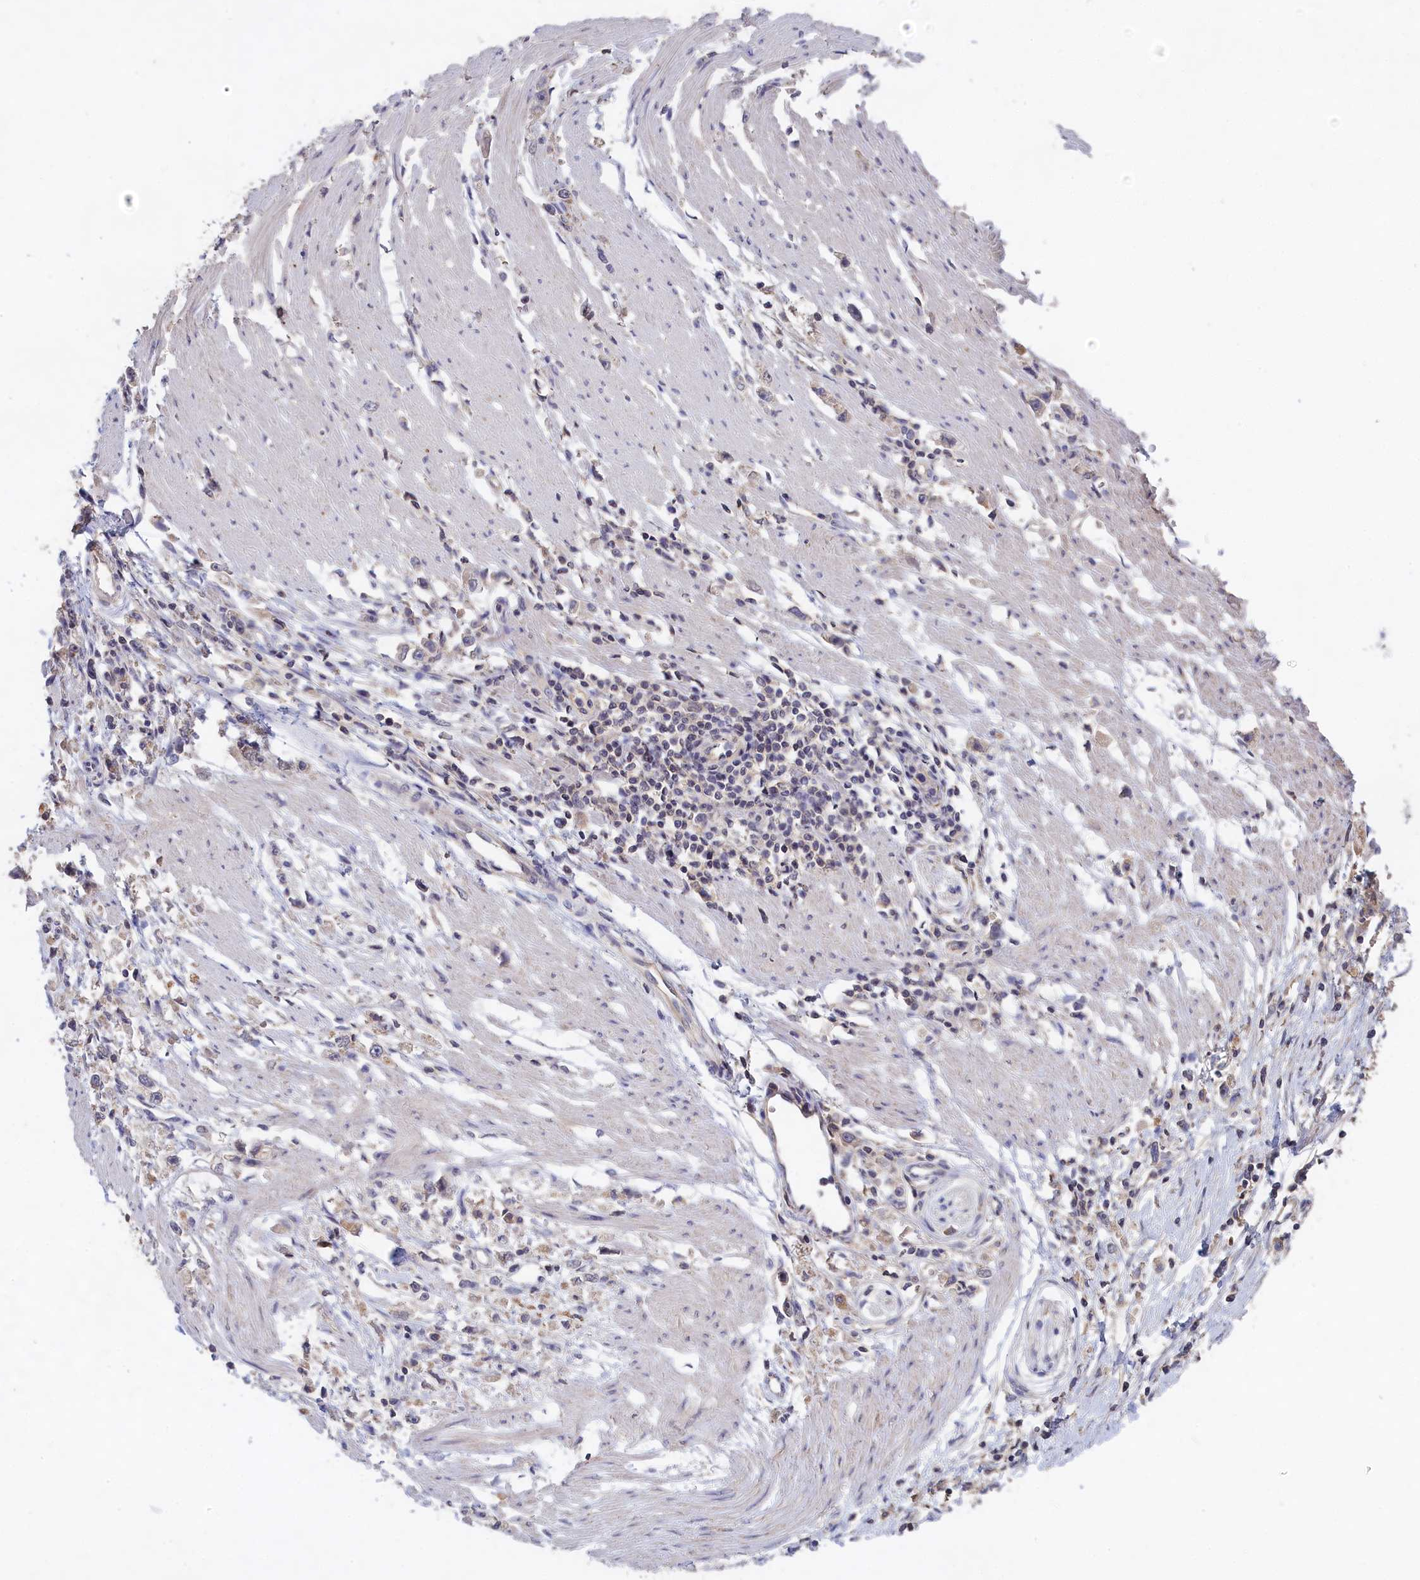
{"staining": {"intensity": "negative", "quantity": "none", "location": "none"}, "tissue": "stomach cancer", "cell_type": "Tumor cells", "image_type": "cancer", "snomed": [{"axis": "morphology", "description": "Adenocarcinoma, NOS"}, {"axis": "topography", "description": "Stomach"}], "caption": "DAB immunohistochemical staining of human adenocarcinoma (stomach) displays no significant expression in tumor cells.", "gene": "CELF5", "patient": {"sex": "female", "age": 59}}